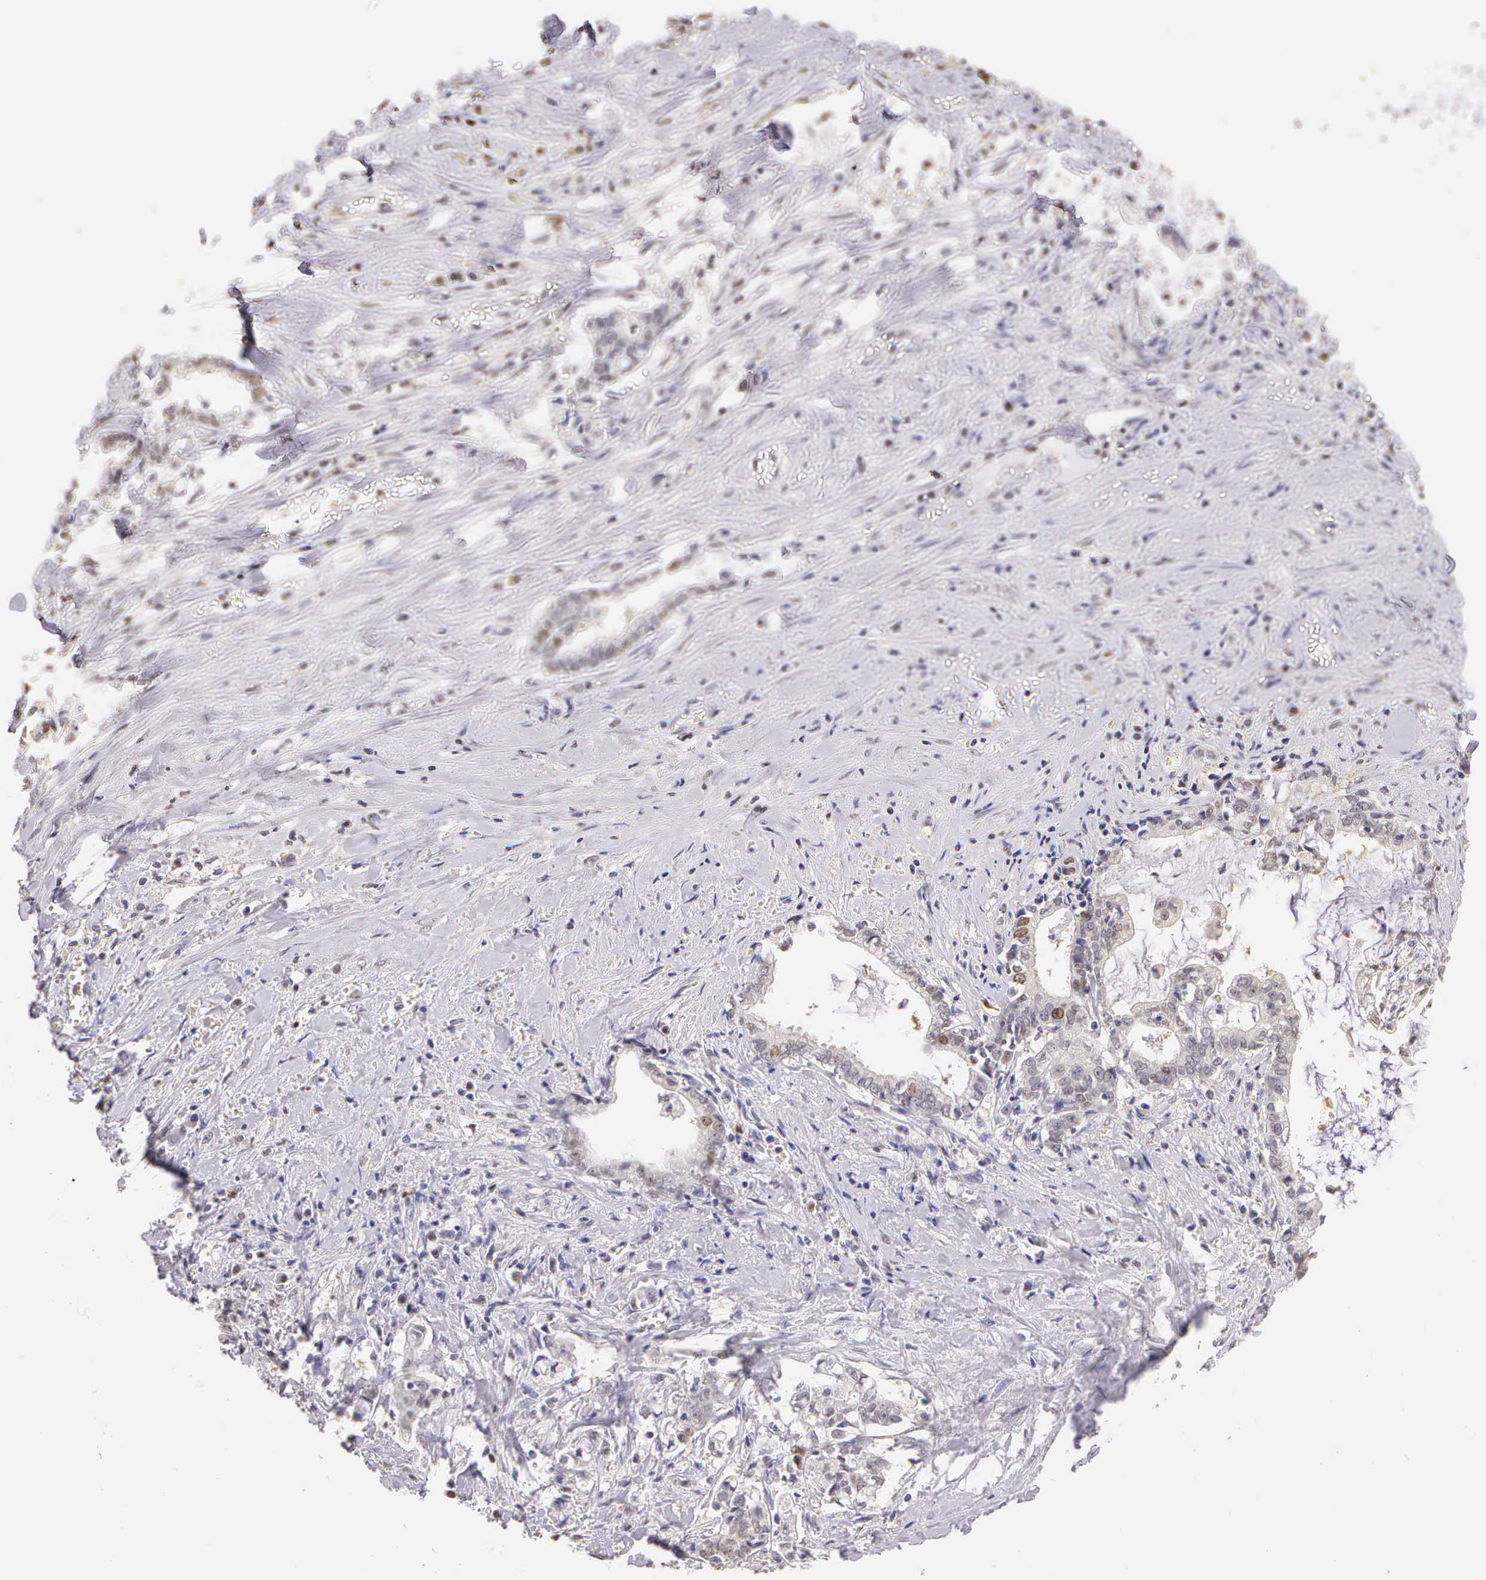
{"staining": {"intensity": "moderate", "quantity": "<25%", "location": "nuclear"}, "tissue": "liver cancer", "cell_type": "Tumor cells", "image_type": "cancer", "snomed": [{"axis": "morphology", "description": "Cholangiocarcinoma"}, {"axis": "topography", "description": "Liver"}], "caption": "High-power microscopy captured an immunohistochemistry (IHC) photomicrograph of cholangiocarcinoma (liver), revealing moderate nuclear expression in approximately <25% of tumor cells.", "gene": "MKI67", "patient": {"sex": "male", "age": 57}}